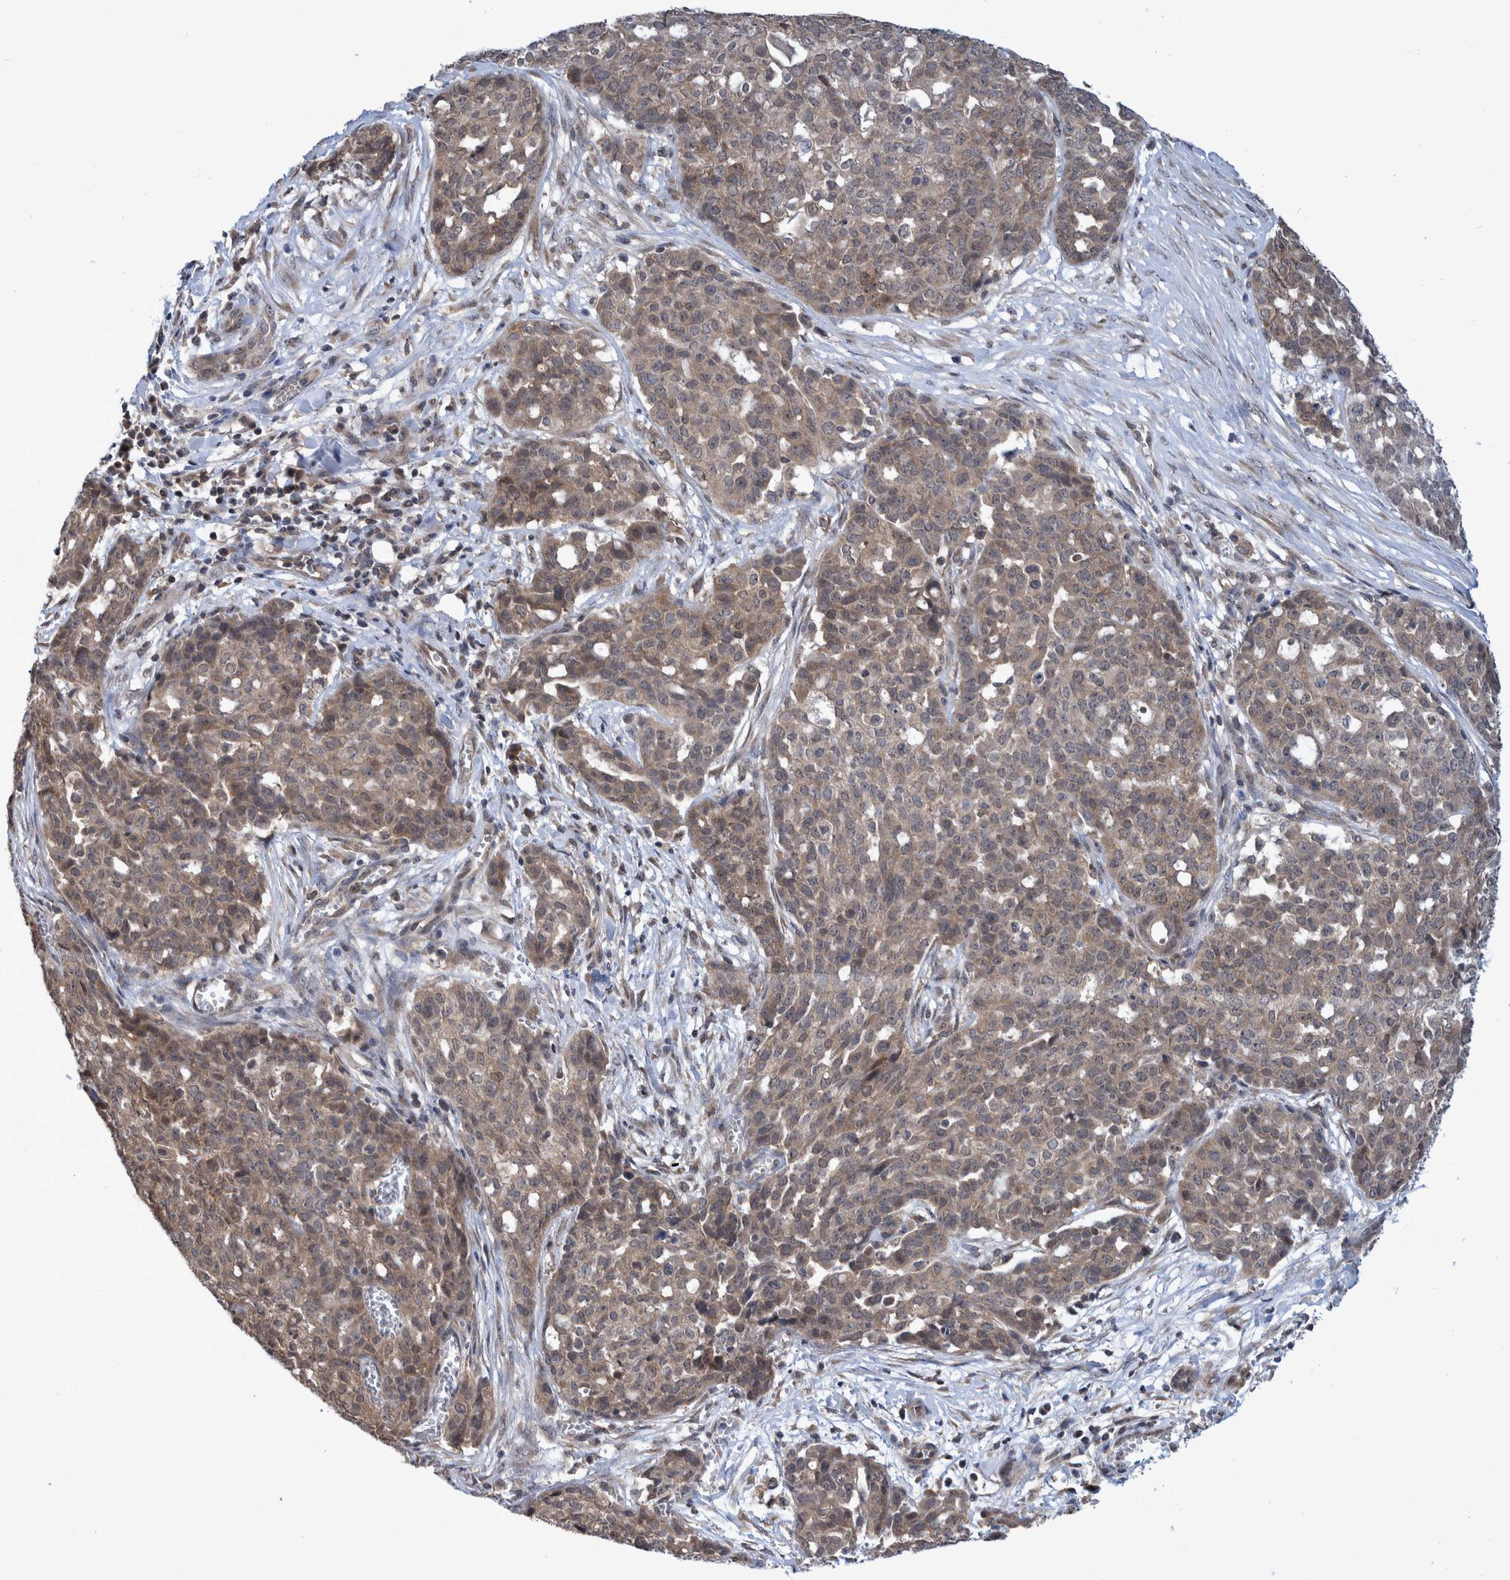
{"staining": {"intensity": "weak", "quantity": "25%-75%", "location": "cytoplasmic/membranous"}, "tissue": "ovarian cancer", "cell_type": "Tumor cells", "image_type": "cancer", "snomed": [{"axis": "morphology", "description": "Cystadenocarcinoma, serous, NOS"}, {"axis": "topography", "description": "Soft tissue"}, {"axis": "topography", "description": "Ovary"}], "caption": "High-magnification brightfield microscopy of serous cystadenocarcinoma (ovarian) stained with DAB (brown) and counterstained with hematoxylin (blue). tumor cells exhibit weak cytoplasmic/membranous expression is appreciated in about25%-75% of cells.", "gene": "PLPBP", "patient": {"sex": "female", "age": 57}}